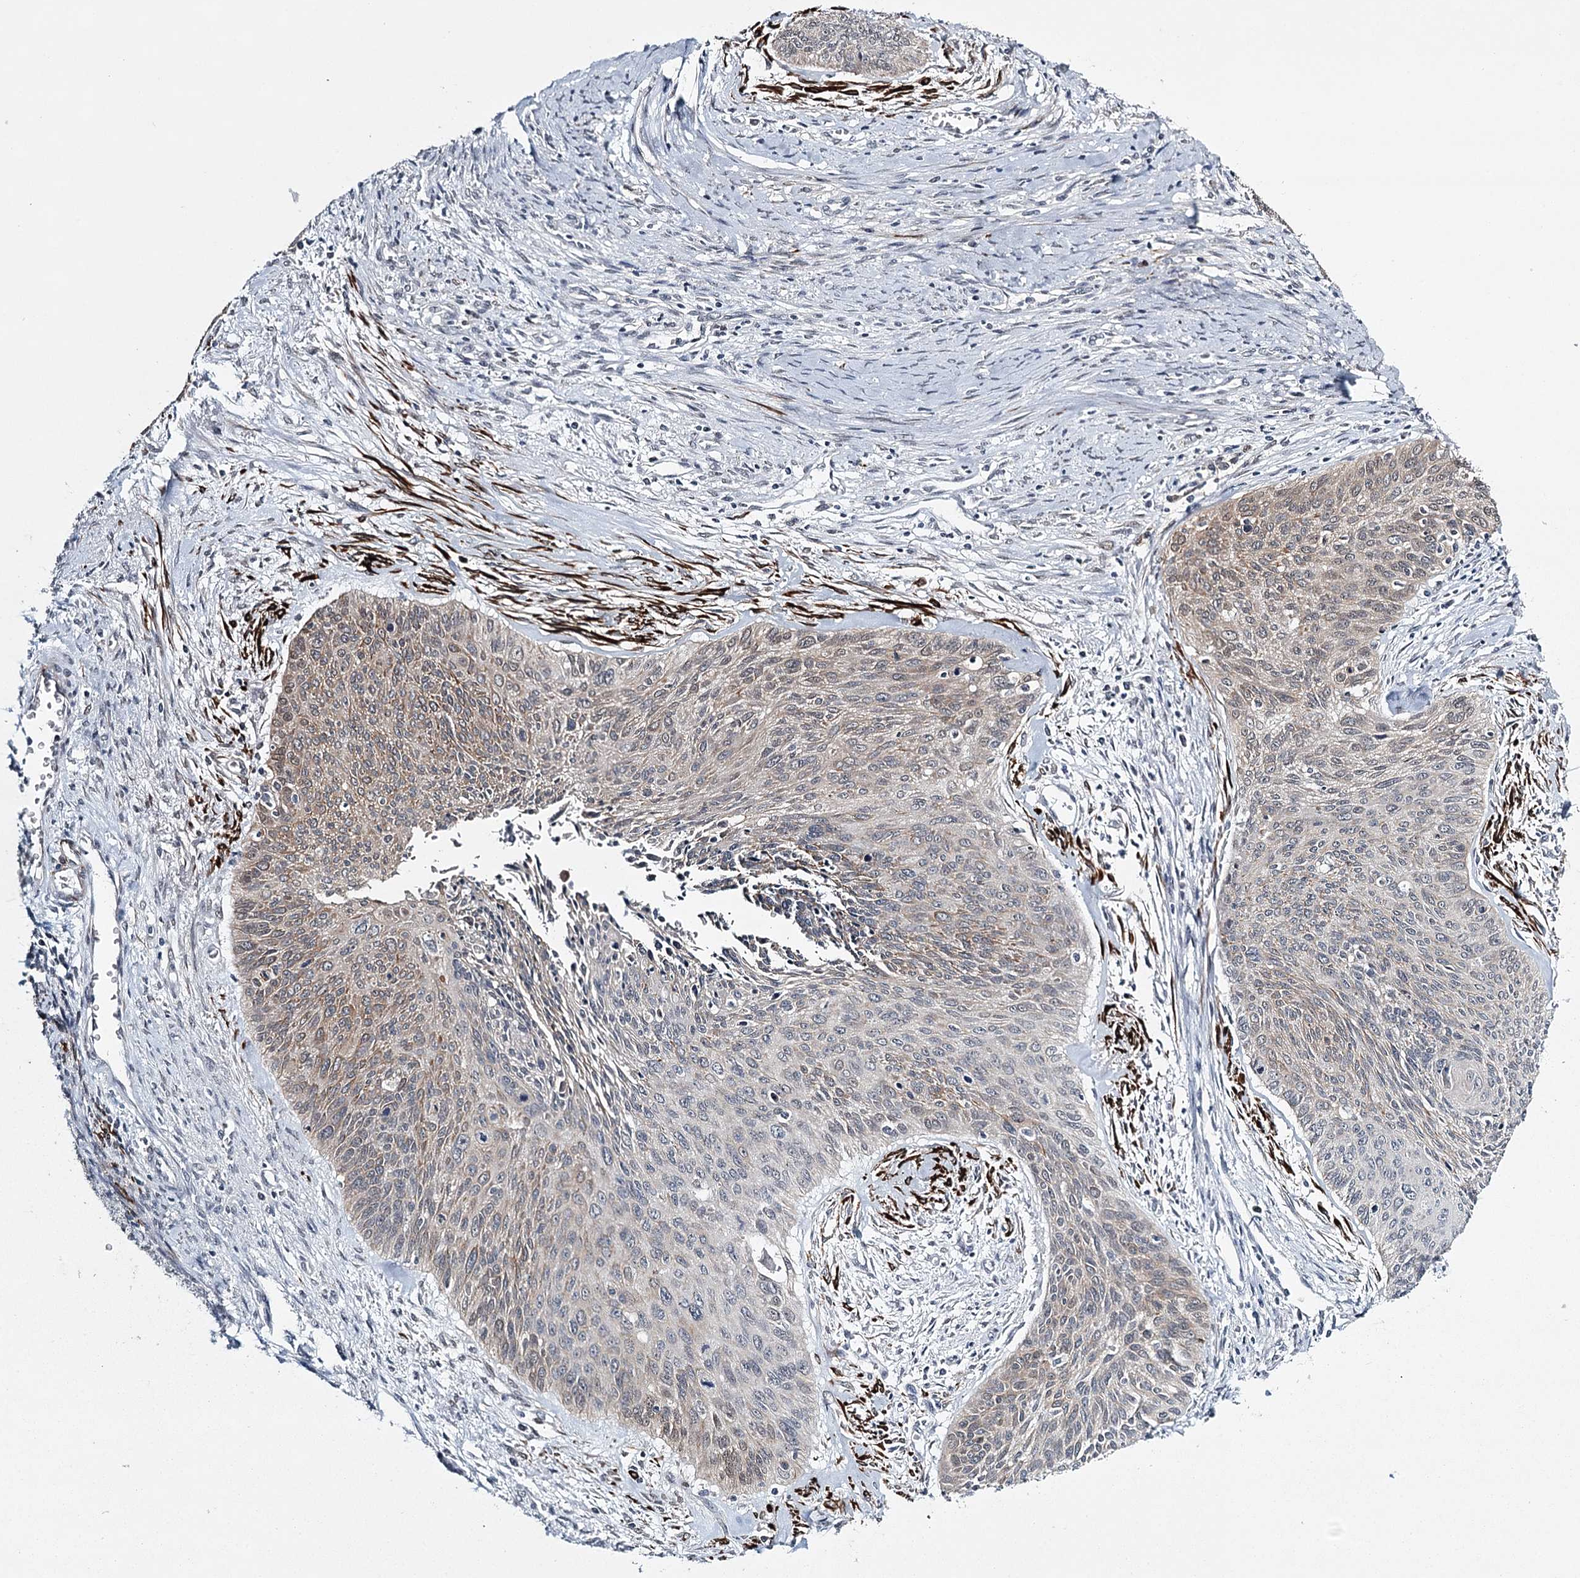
{"staining": {"intensity": "weak", "quantity": "<25%", "location": "cytoplasmic/membranous"}, "tissue": "cervical cancer", "cell_type": "Tumor cells", "image_type": "cancer", "snomed": [{"axis": "morphology", "description": "Squamous cell carcinoma, NOS"}, {"axis": "topography", "description": "Cervix"}], "caption": "The image displays no staining of tumor cells in cervical cancer (squamous cell carcinoma).", "gene": "TMEM70", "patient": {"sex": "female", "age": 55}}